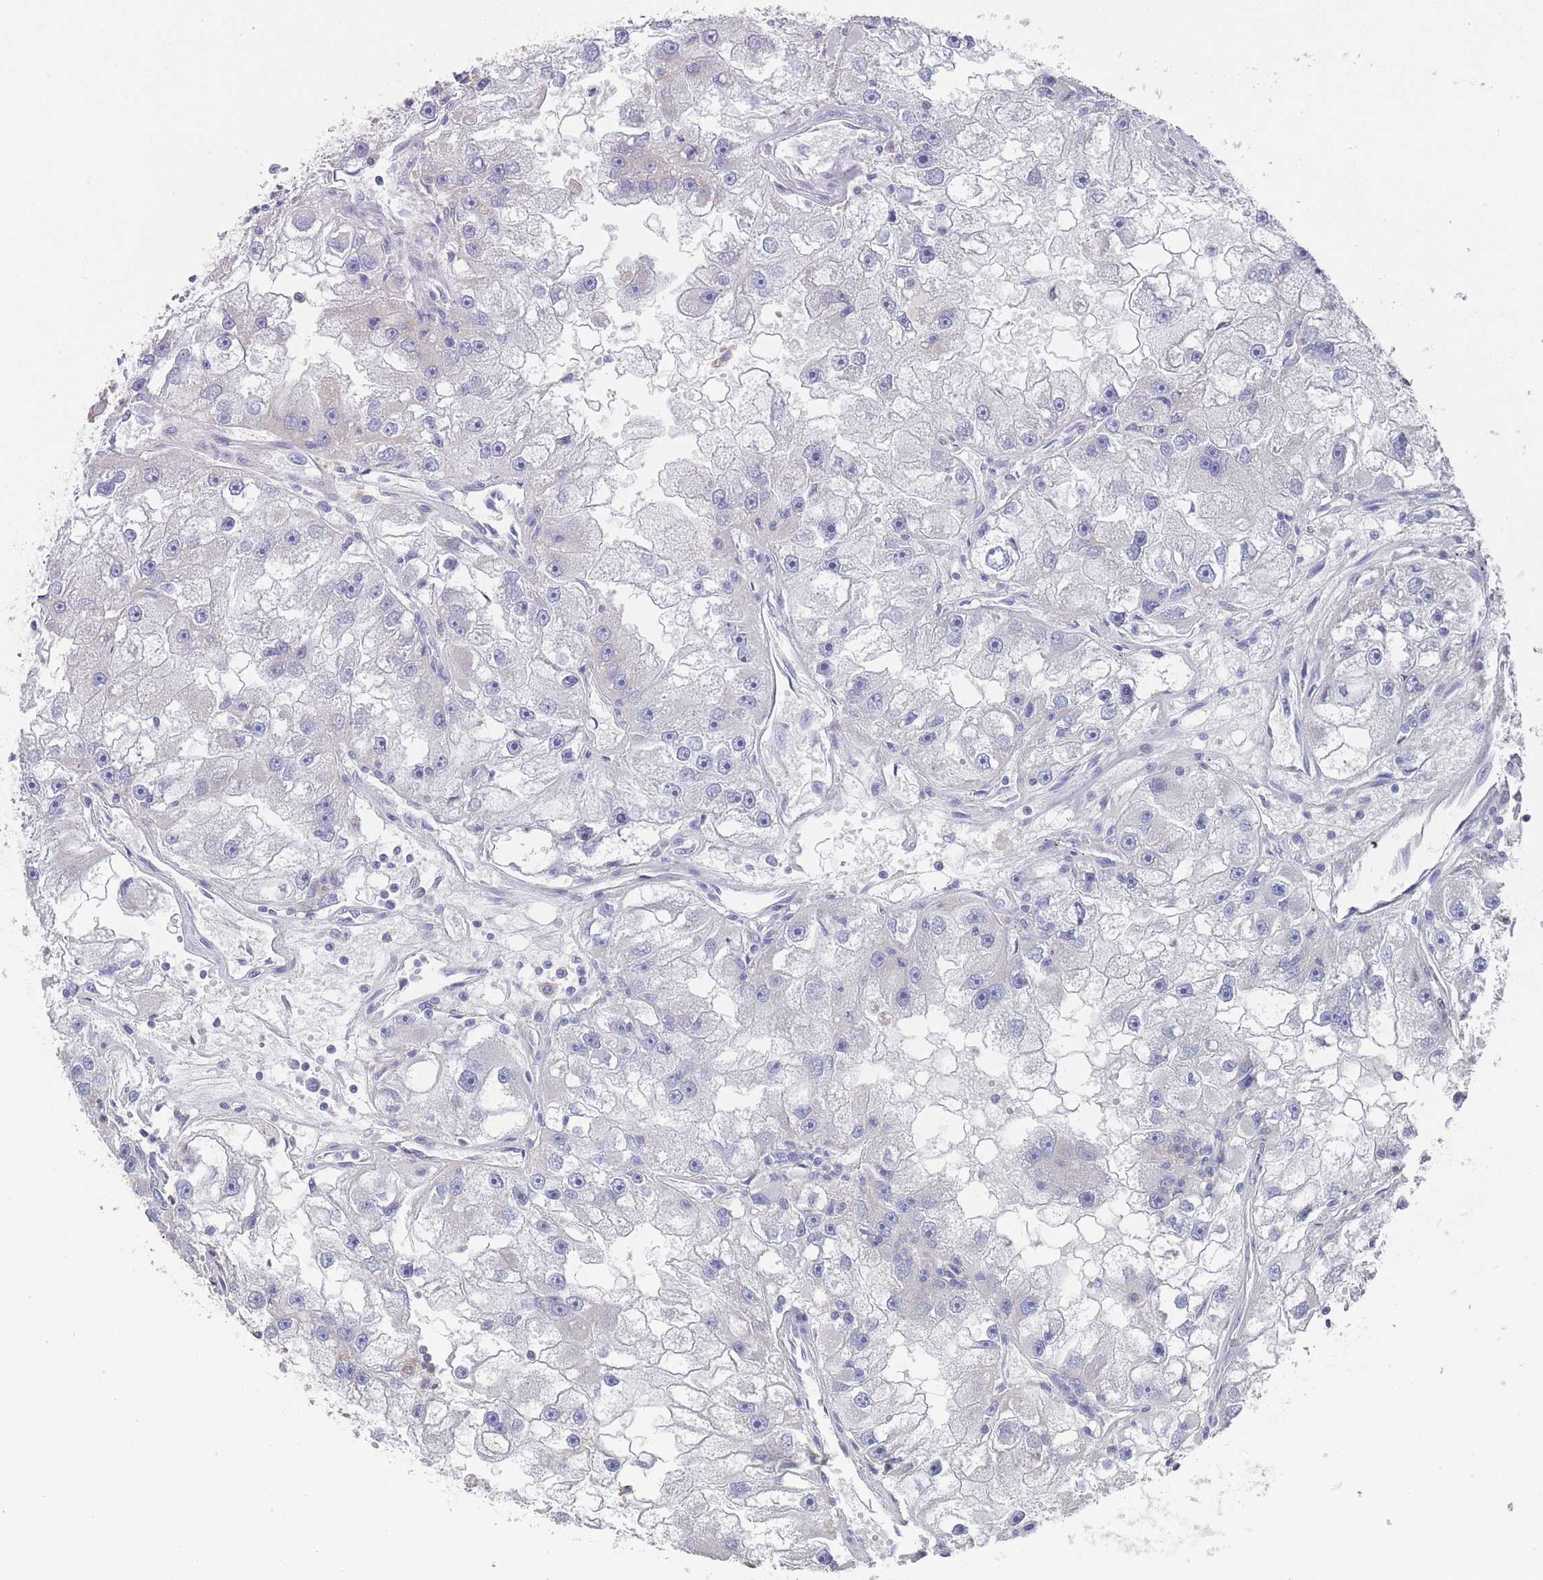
{"staining": {"intensity": "negative", "quantity": "none", "location": "none"}, "tissue": "renal cancer", "cell_type": "Tumor cells", "image_type": "cancer", "snomed": [{"axis": "morphology", "description": "Adenocarcinoma, NOS"}, {"axis": "topography", "description": "Kidney"}], "caption": "This micrograph is of renal cancer (adenocarcinoma) stained with immunohistochemistry (IHC) to label a protein in brown with the nuclei are counter-stained blue. There is no expression in tumor cells.", "gene": "SCCPDH", "patient": {"sex": "male", "age": 63}}